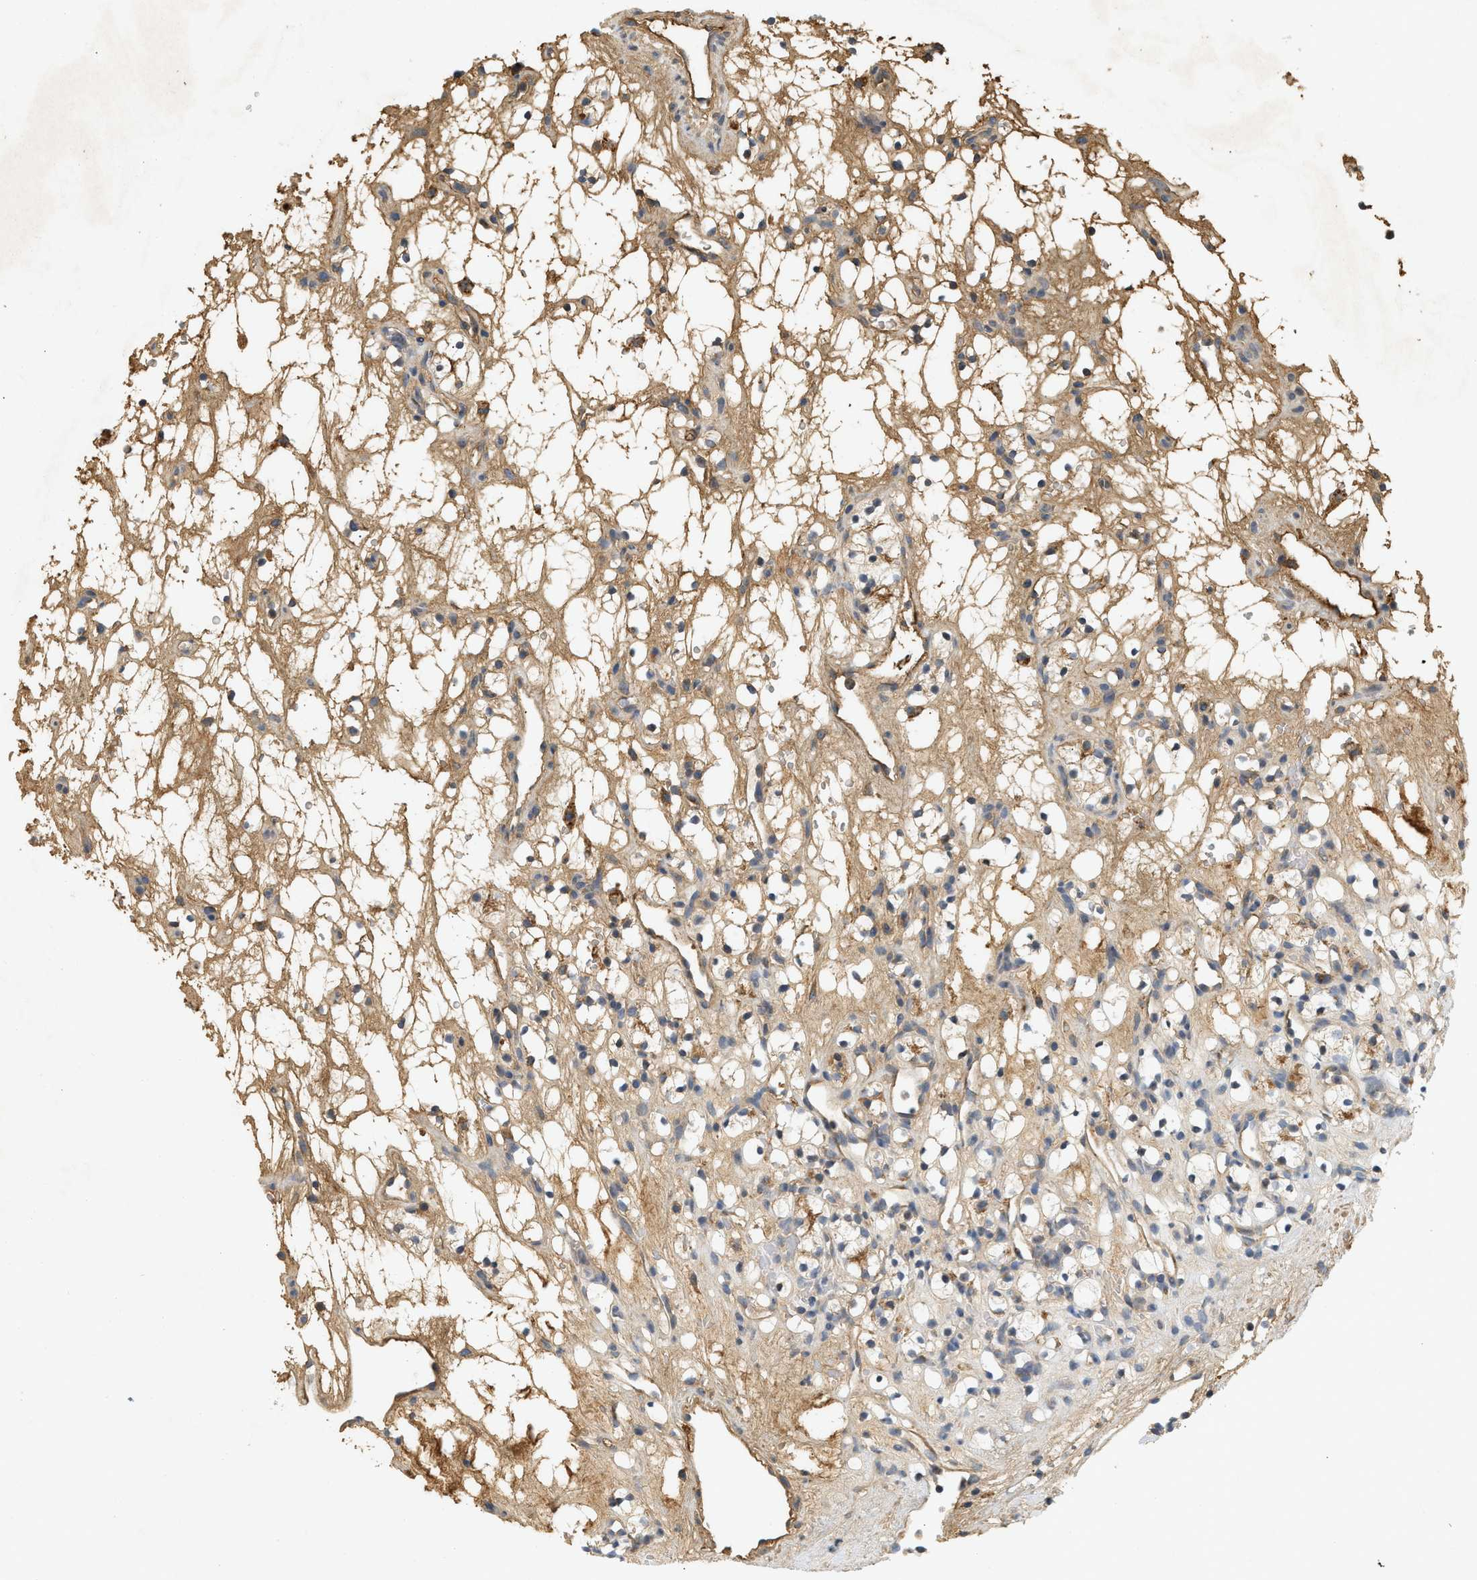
{"staining": {"intensity": "moderate", "quantity": ">75%", "location": "cytoplasmic/membranous"}, "tissue": "renal cancer", "cell_type": "Tumor cells", "image_type": "cancer", "snomed": [{"axis": "morphology", "description": "Adenocarcinoma, NOS"}, {"axis": "topography", "description": "Kidney"}], "caption": "The micrograph exhibits a brown stain indicating the presence of a protein in the cytoplasmic/membranous of tumor cells in renal adenocarcinoma.", "gene": "F8", "patient": {"sex": "female", "age": 60}}